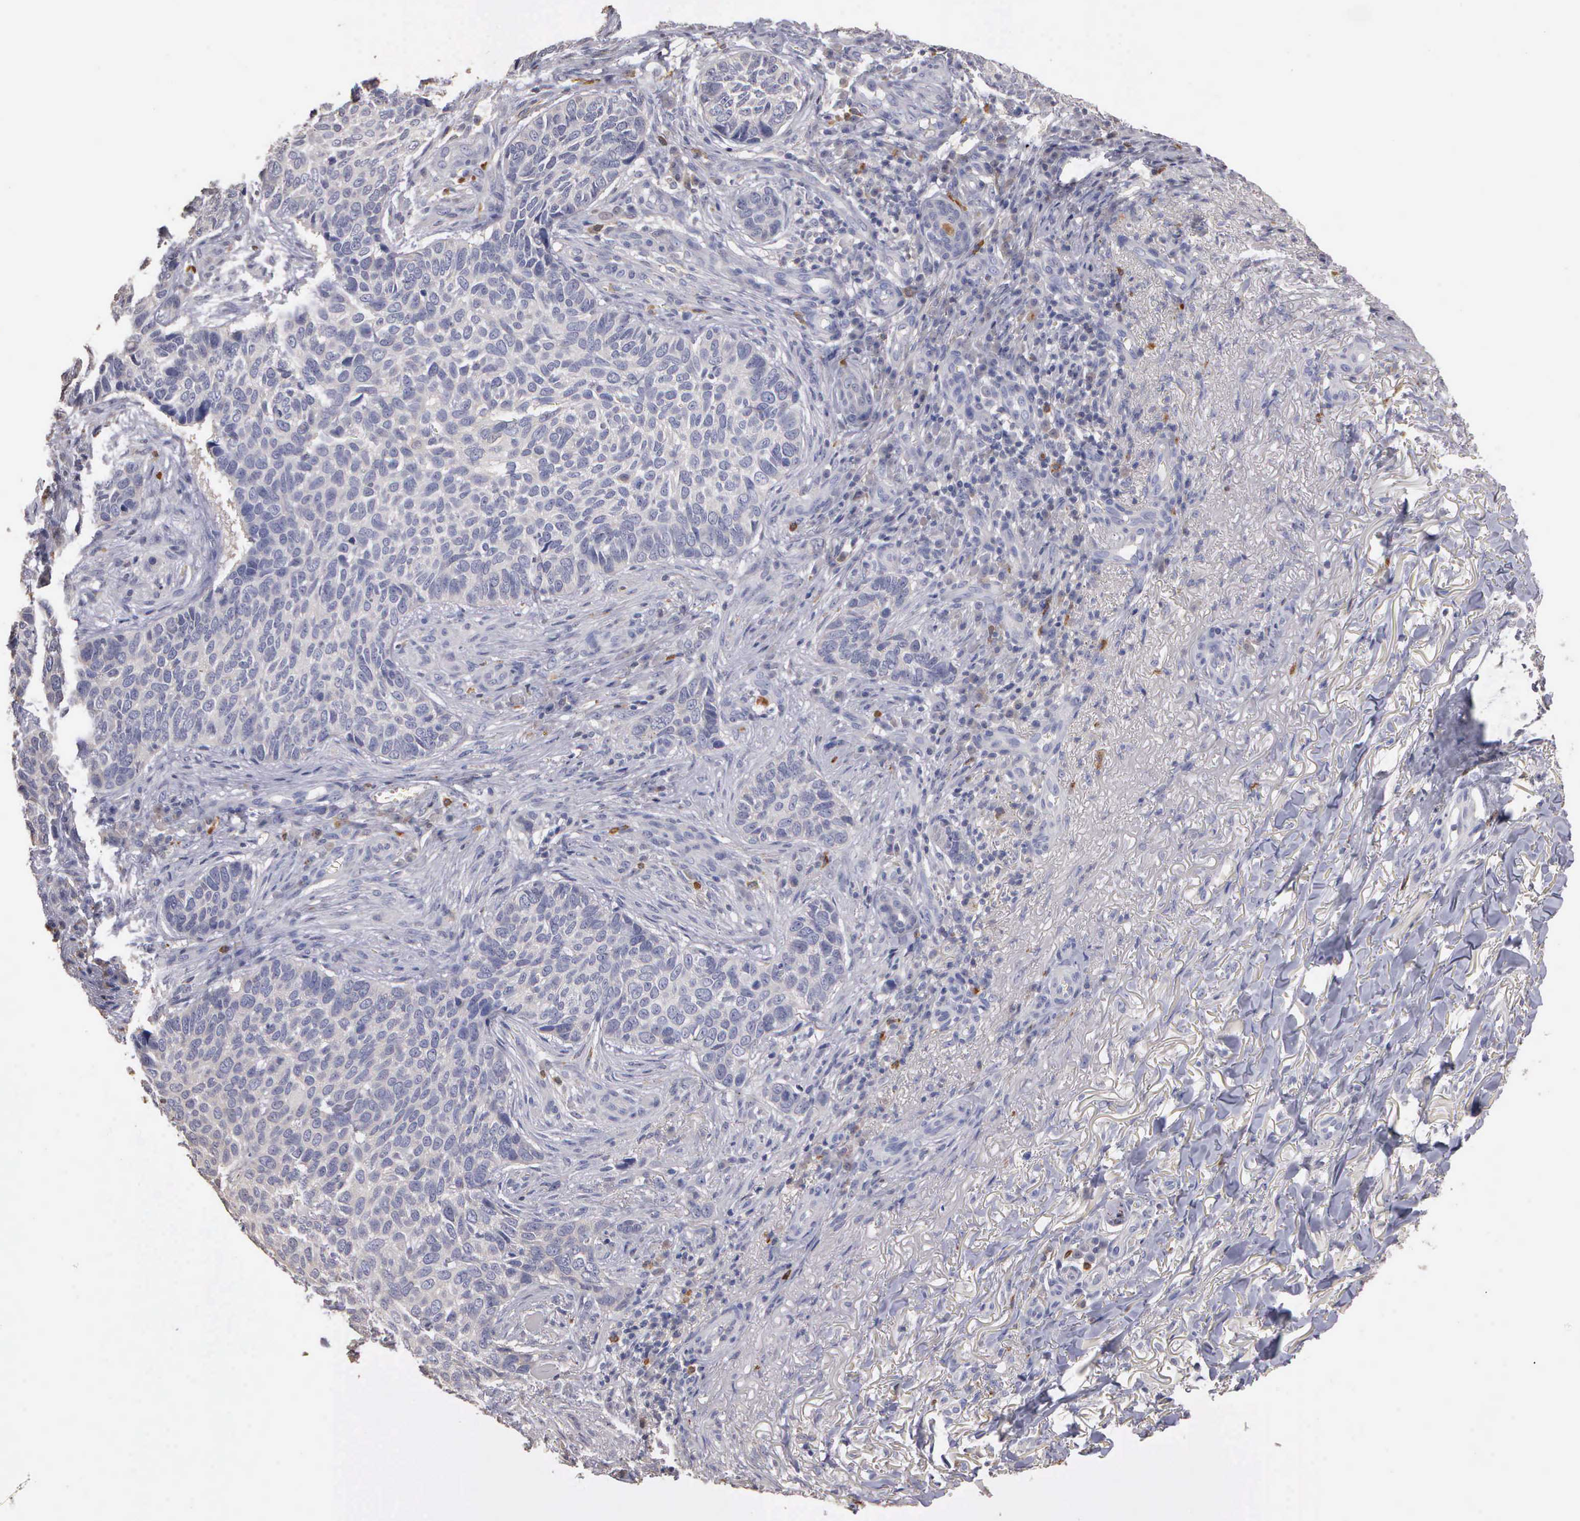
{"staining": {"intensity": "negative", "quantity": "none", "location": "none"}, "tissue": "skin cancer", "cell_type": "Tumor cells", "image_type": "cancer", "snomed": [{"axis": "morphology", "description": "Basal cell carcinoma"}, {"axis": "topography", "description": "Skin"}], "caption": "The image shows no significant staining in tumor cells of skin basal cell carcinoma.", "gene": "ENO3", "patient": {"sex": "male", "age": 81}}